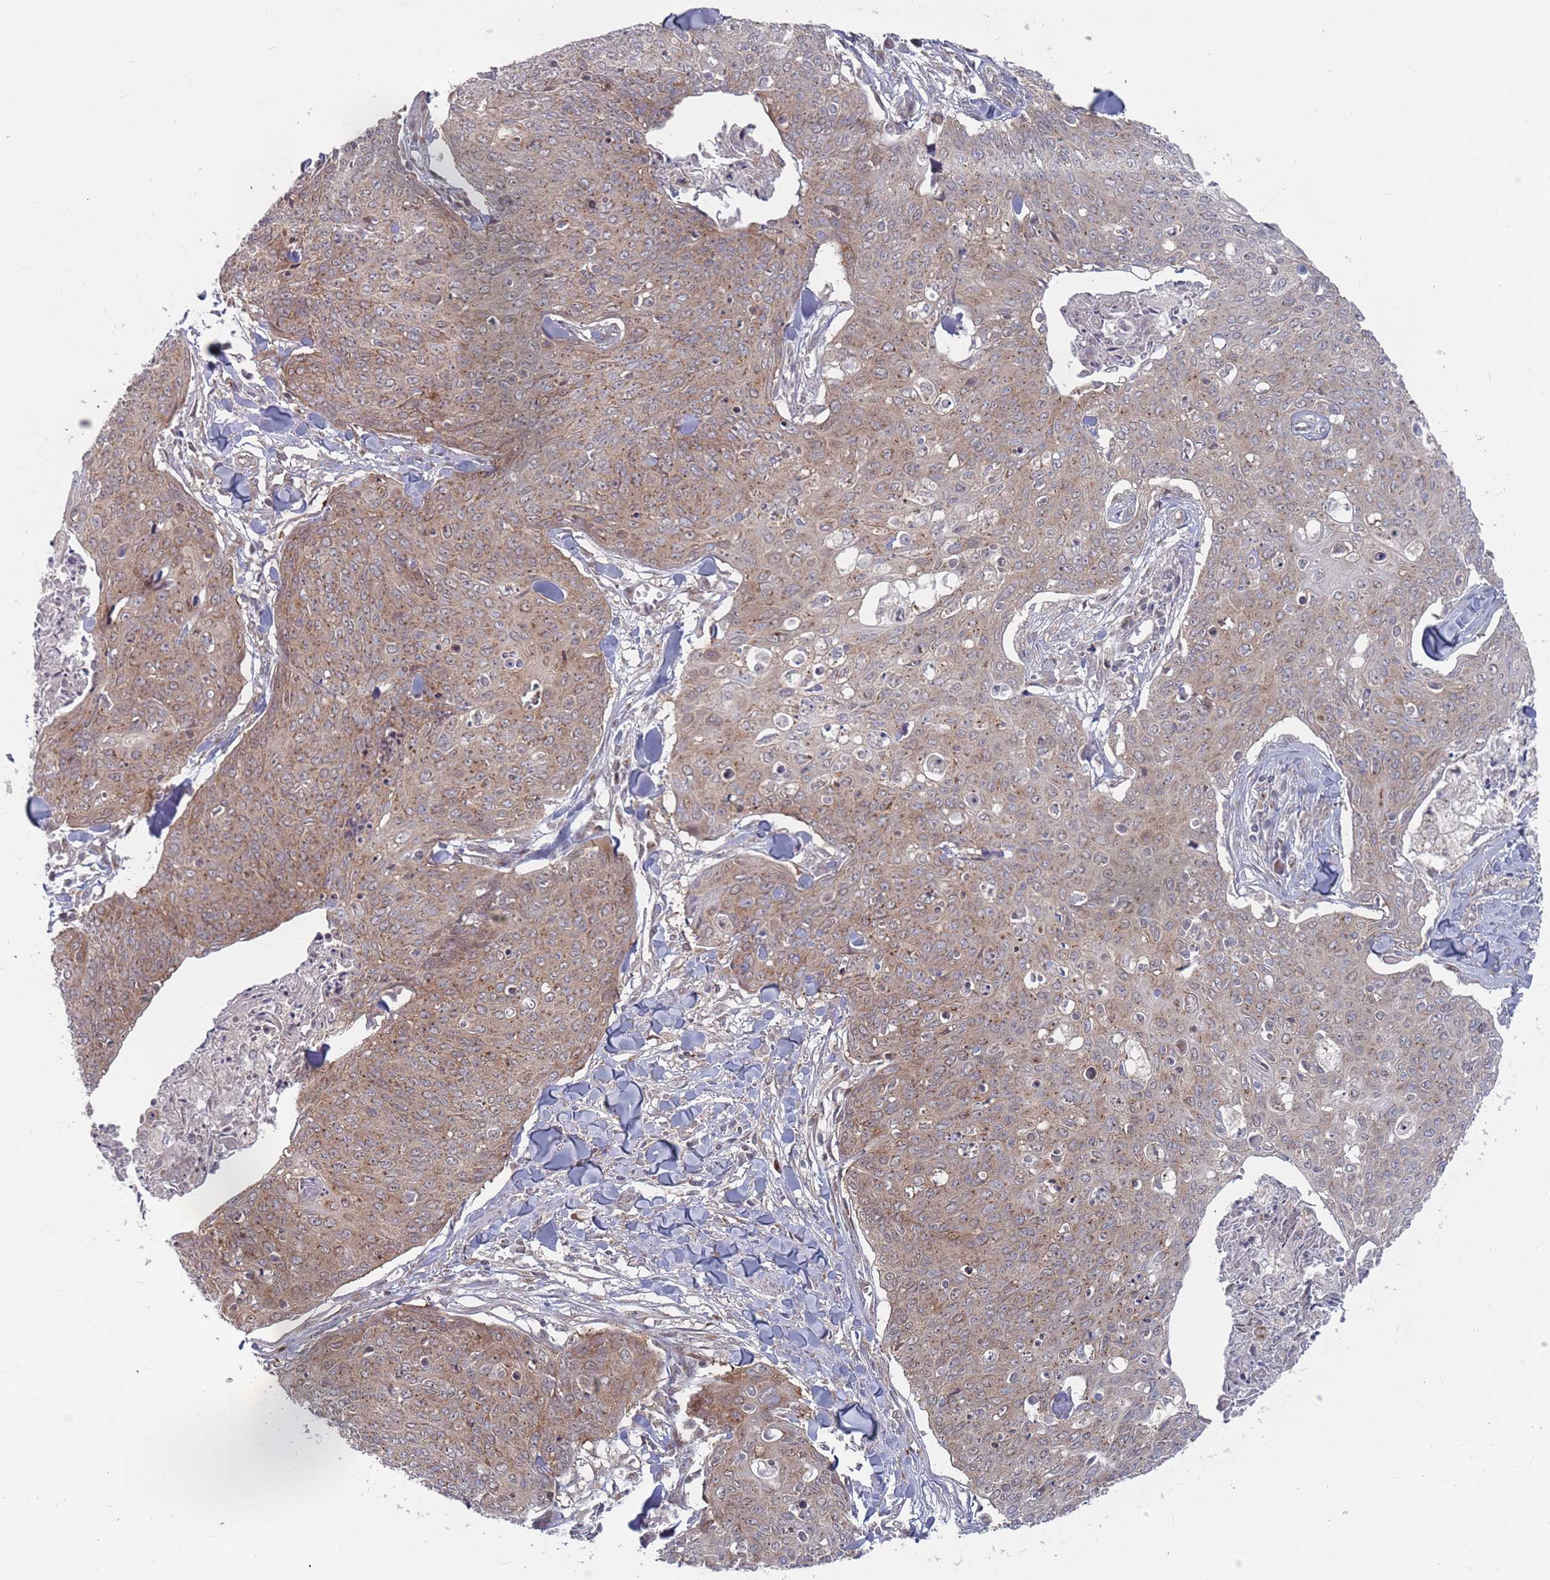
{"staining": {"intensity": "moderate", "quantity": ">75%", "location": "cytoplasmic/membranous"}, "tissue": "skin cancer", "cell_type": "Tumor cells", "image_type": "cancer", "snomed": [{"axis": "morphology", "description": "Squamous cell carcinoma, NOS"}, {"axis": "topography", "description": "Skin"}, {"axis": "topography", "description": "Vulva"}], "caption": "Protein analysis of skin squamous cell carcinoma tissue displays moderate cytoplasmic/membranous positivity in approximately >75% of tumor cells.", "gene": "FMO4", "patient": {"sex": "female", "age": 85}}